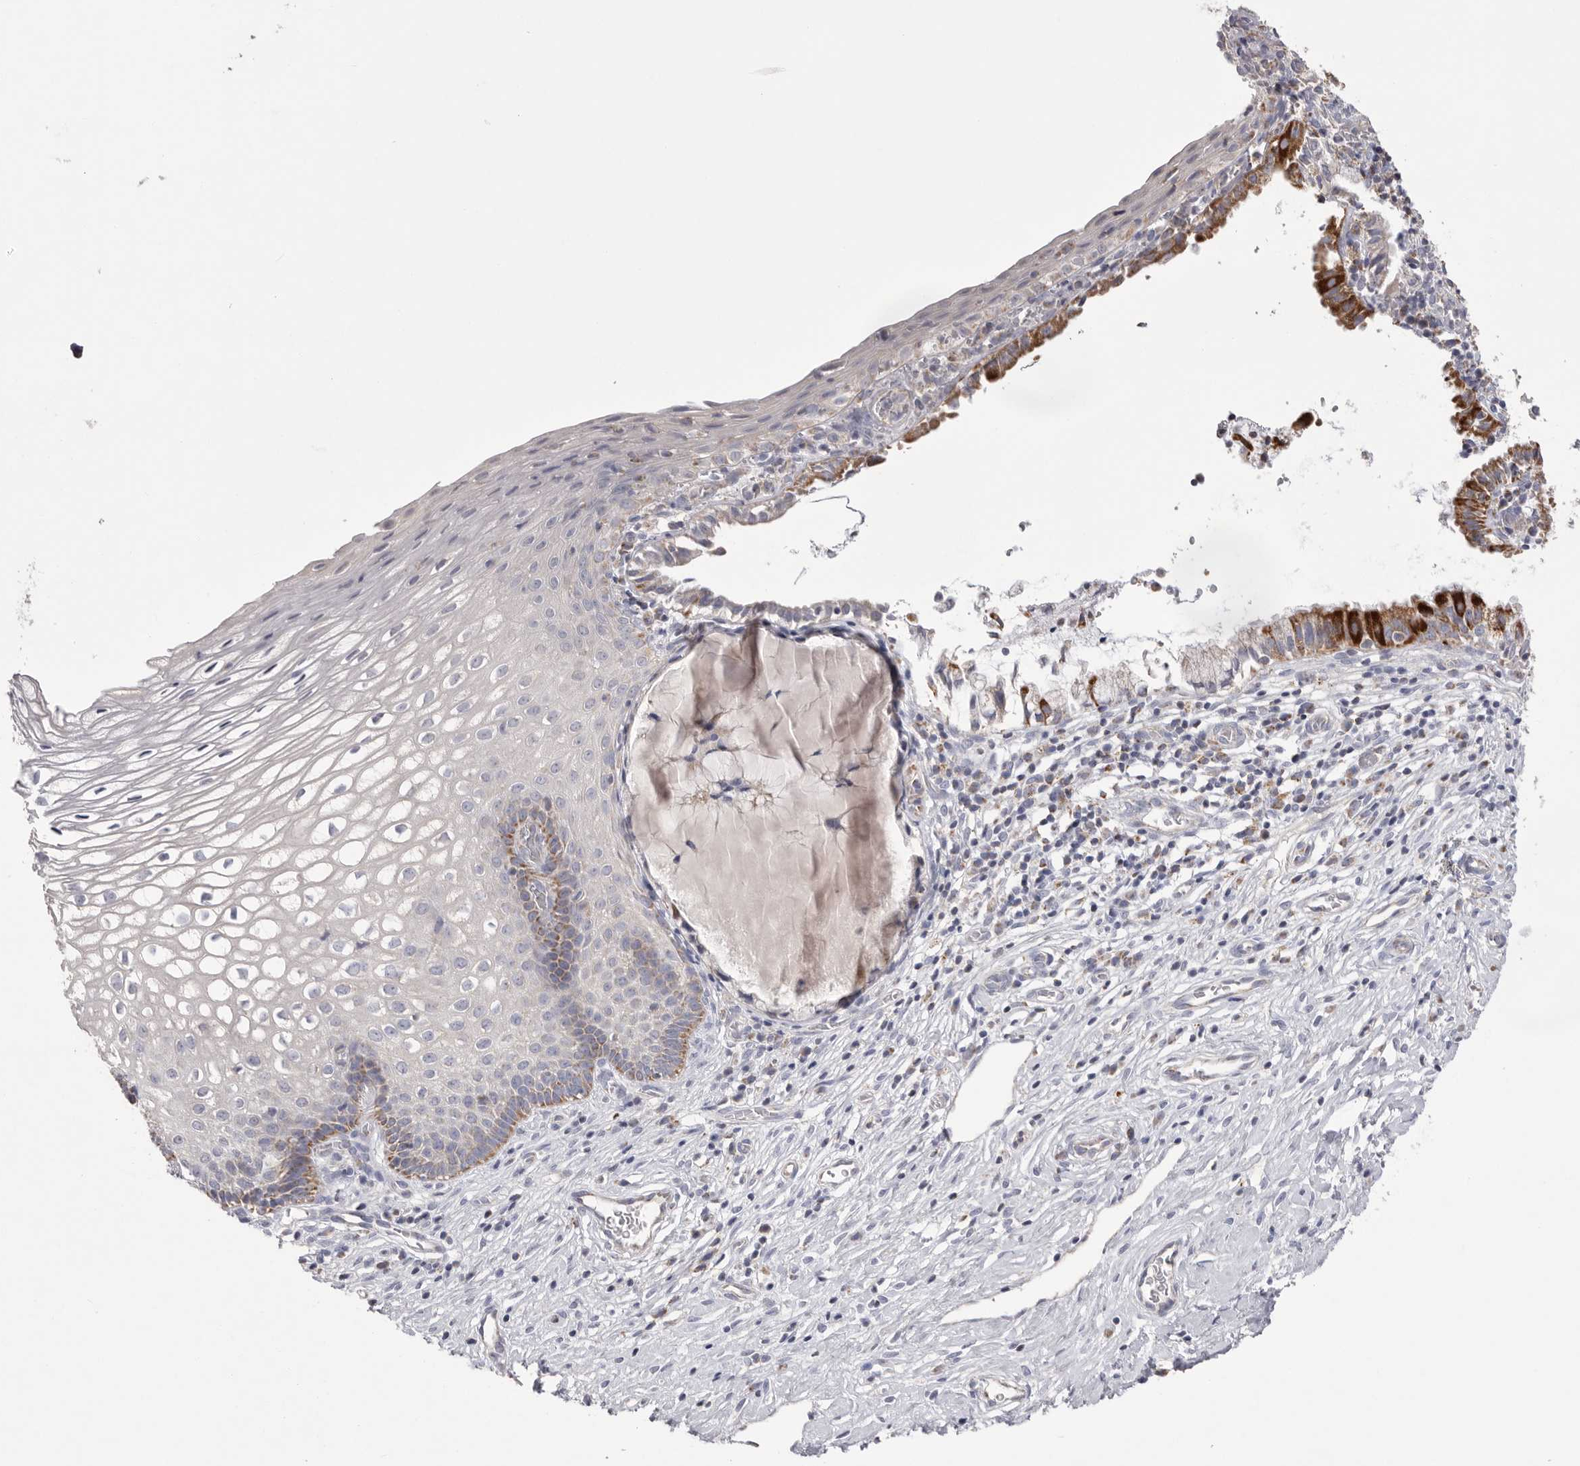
{"staining": {"intensity": "negative", "quantity": "none", "location": "none"}, "tissue": "cervix", "cell_type": "Glandular cells", "image_type": "normal", "snomed": [{"axis": "morphology", "description": "Normal tissue, NOS"}, {"axis": "topography", "description": "Cervix"}], "caption": "The immunohistochemistry micrograph has no significant positivity in glandular cells of cervix.", "gene": "VDAC3", "patient": {"sex": "female", "age": 27}}